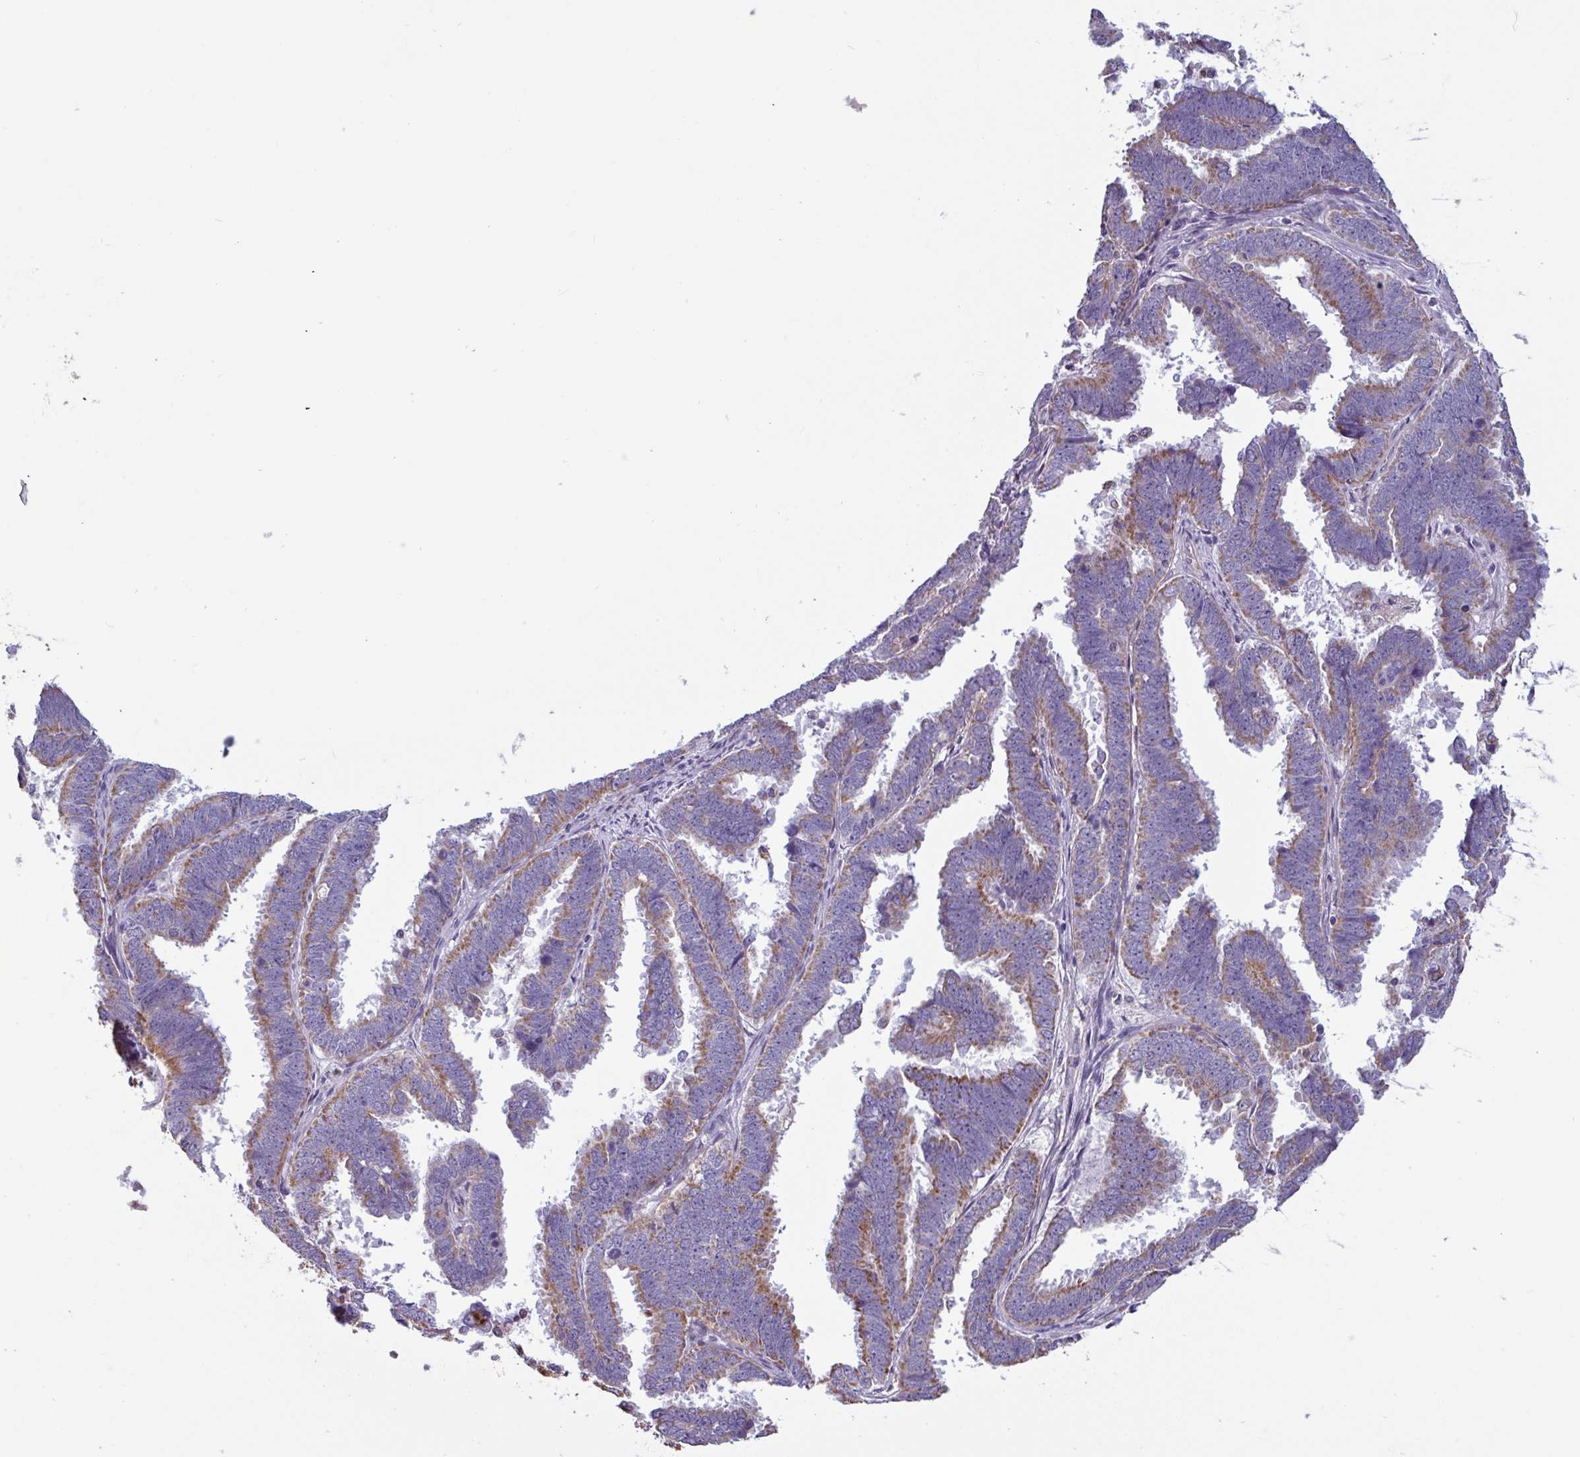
{"staining": {"intensity": "moderate", "quantity": "25%-75%", "location": "cytoplasmic/membranous"}, "tissue": "endometrial cancer", "cell_type": "Tumor cells", "image_type": "cancer", "snomed": [{"axis": "morphology", "description": "Adenocarcinoma, NOS"}, {"axis": "topography", "description": "Endometrium"}], "caption": "Immunohistochemical staining of adenocarcinoma (endometrial) reveals moderate cytoplasmic/membranous protein staining in approximately 25%-75% of tumor cells. (IHC, brightfield microscopy, high magnification).", "gene": "CAMK1", "patient": {"sex": "female", "age": 75}}